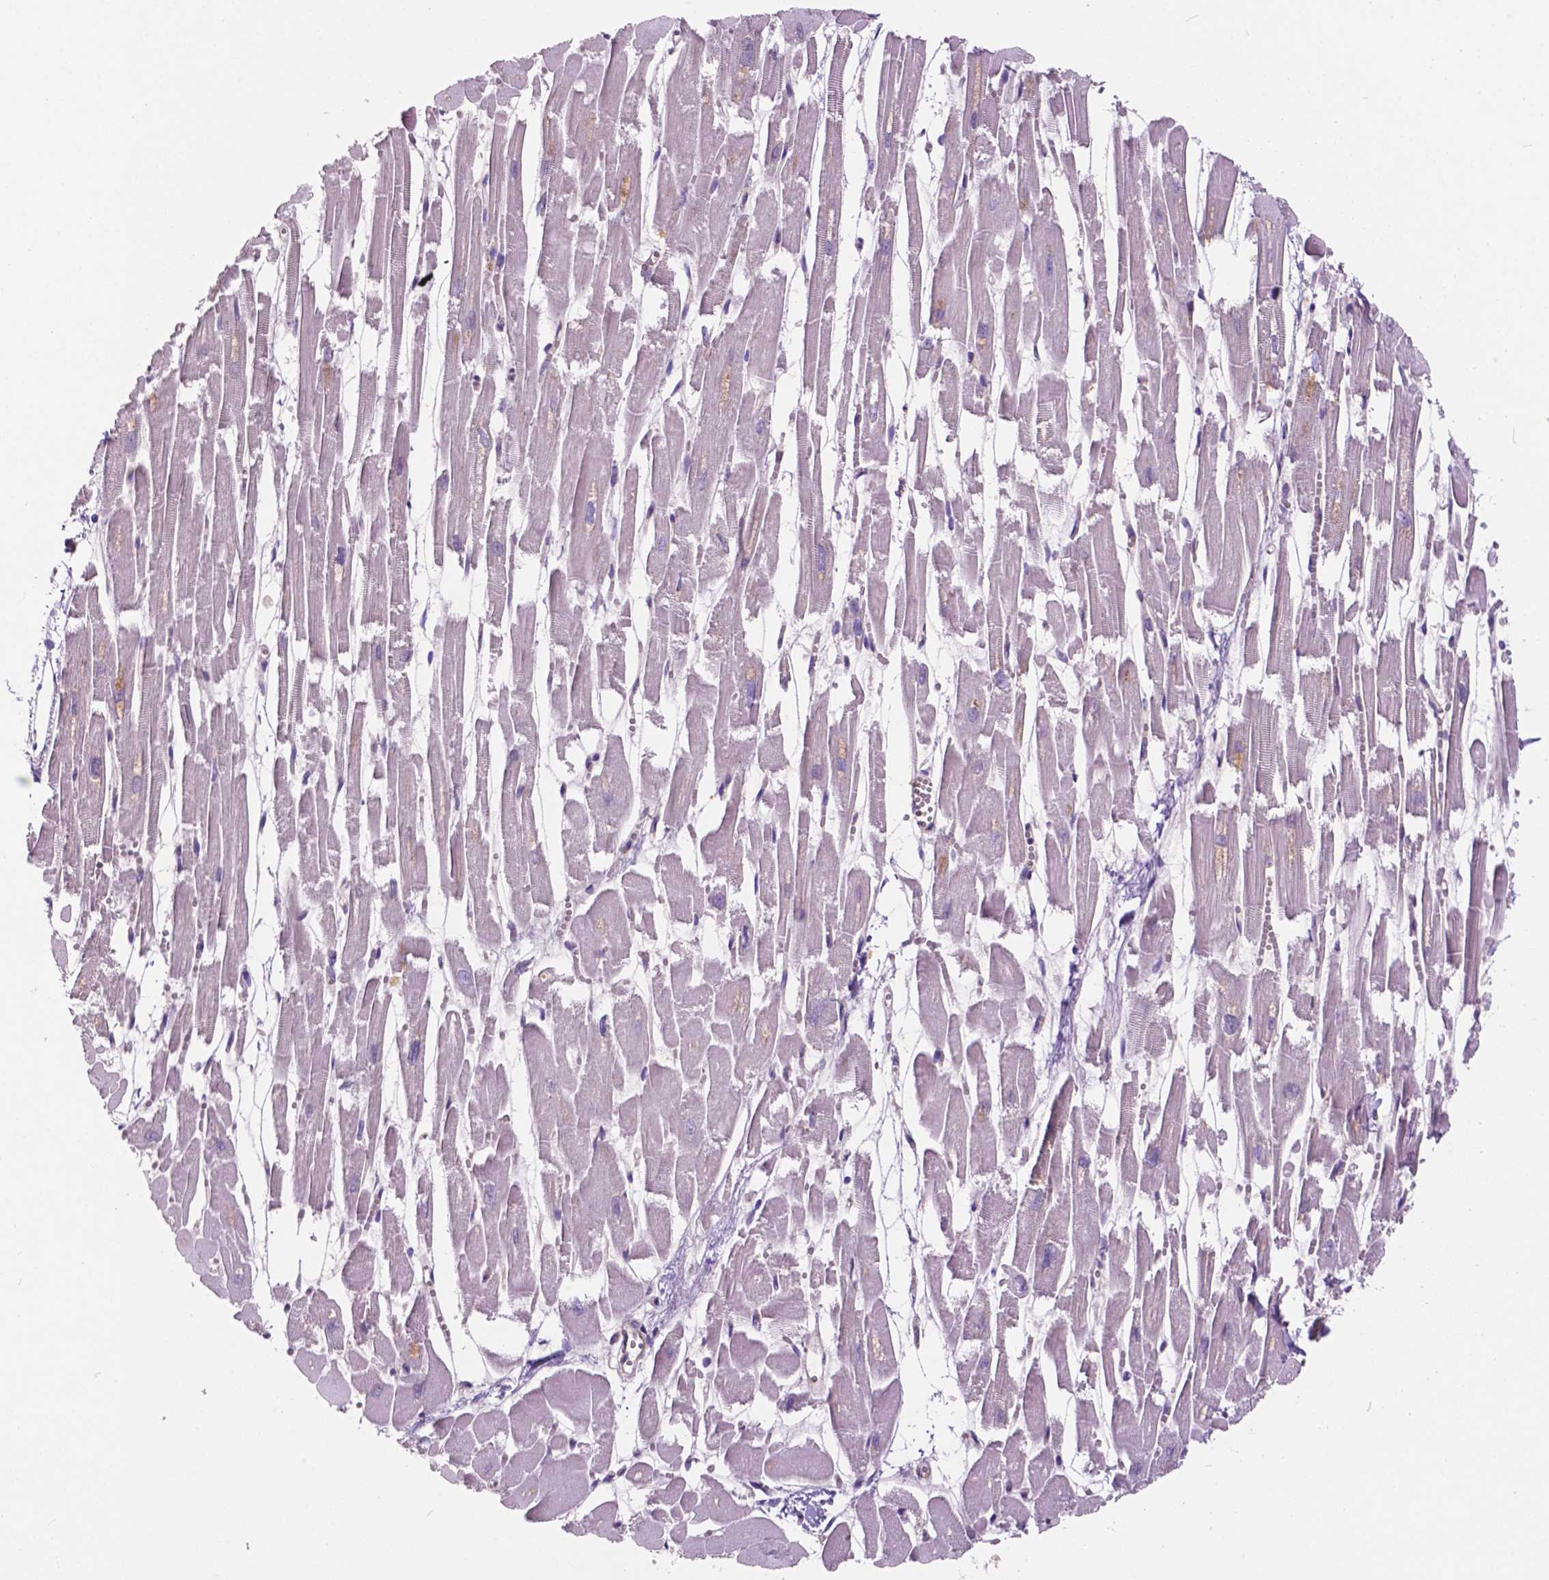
{"staining": {"intensity": "negative", "quantity": "none", "location": "none"}, "tissue": "heart muscle", "cell_type": "Cardiomyocytes", "image_type": "normal", "snomed": [{"axis": "morphology", "description": "Normal tissue, NOS"}, {"axis": "topography", "description": "Heart"}], "caption": "This histopathology image is of normal heart muscle stained with IHC to label a protein in brown with the nuclei are counter-stained blue. There is no expression in cardiomyocytes. (Stains: DAB immunohistochemistry with hematoxylin counter stain, Microscopy: brightfield microscopy at high magnification).", "gene": "PLSCR1", "patient": {"sex": "female", "age": 52}}